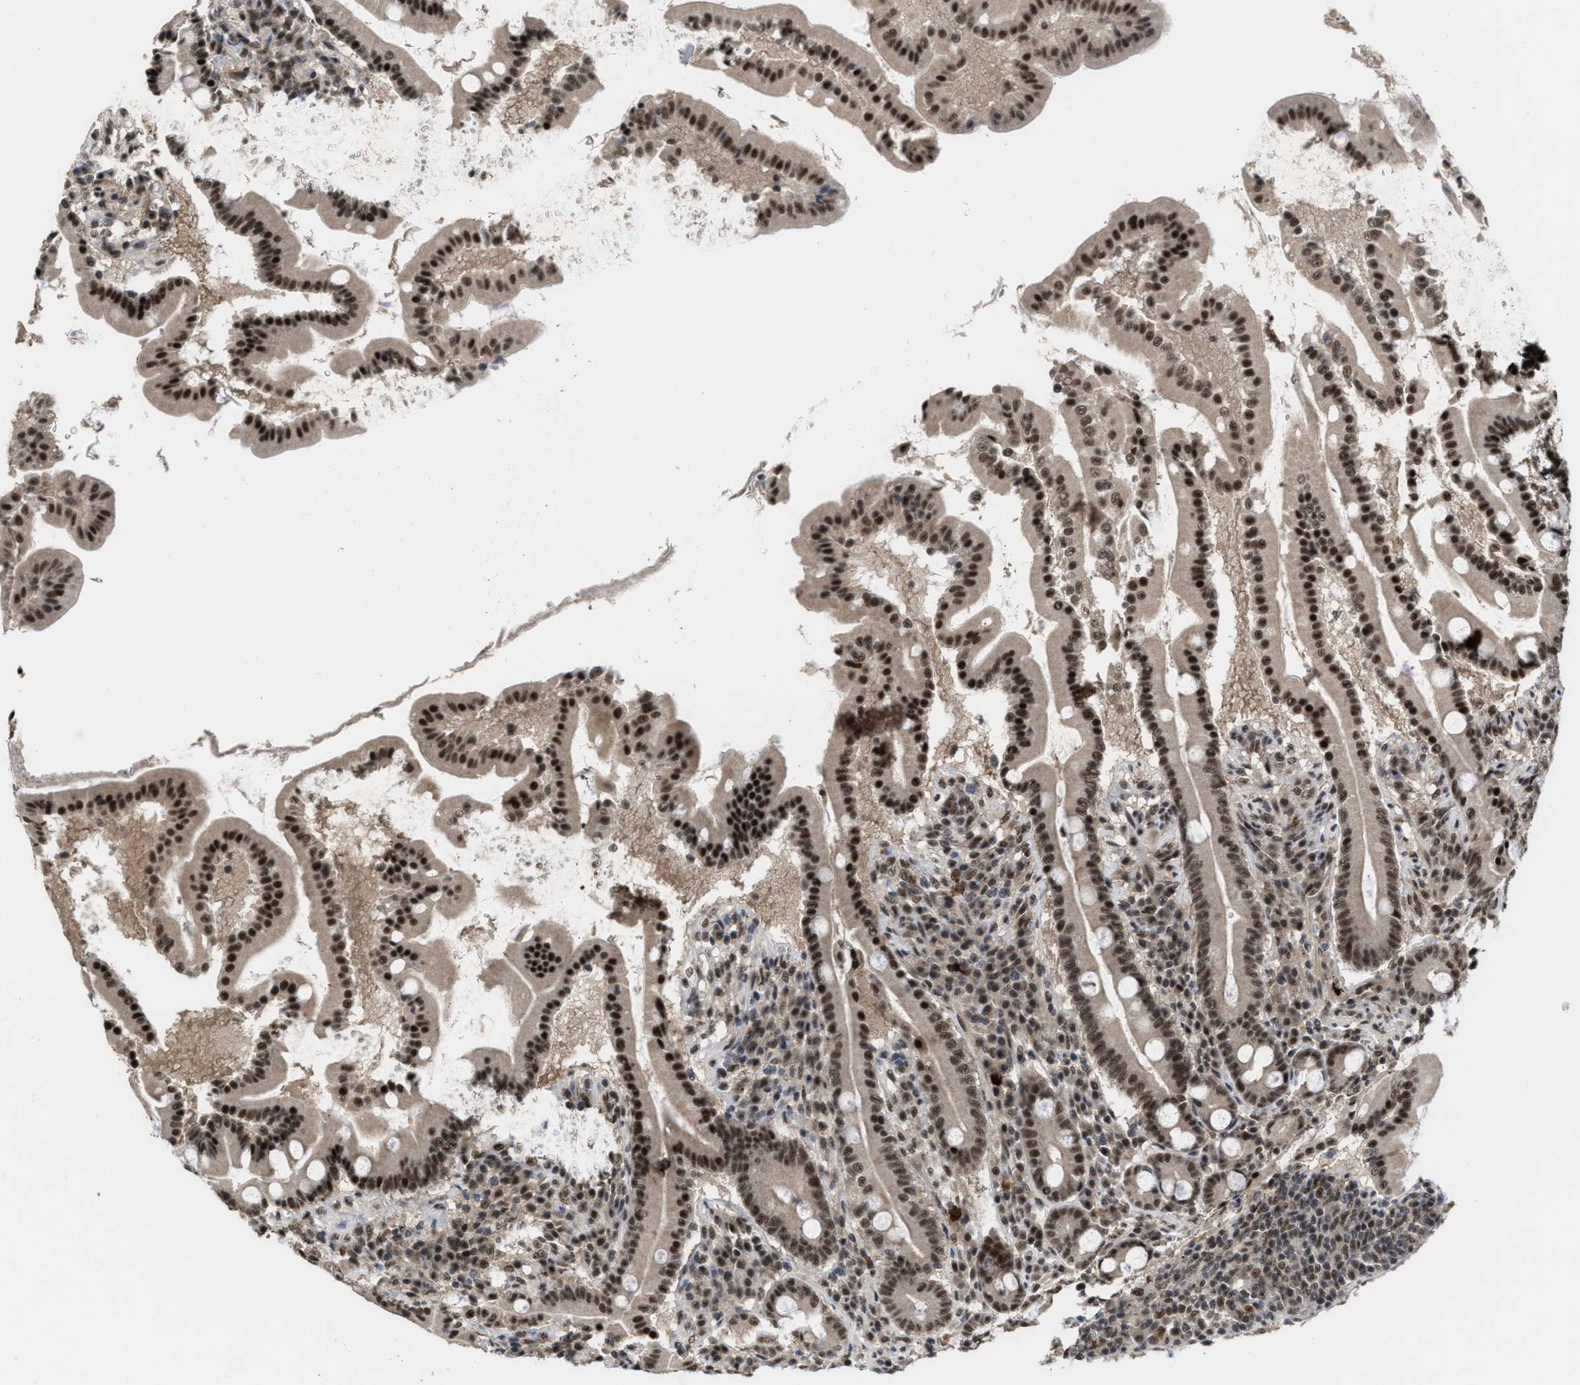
{"staining": {"intensity": "strong", "quantity": ">75%", "location": "cytoplasmic/membranous,nuclear"}, "tissue": "duodenum", "cell_type": "Glandular cells", "image_type": "normal", "snomed": [{"axis": "morphology", "description": "Normal tissue, NOS"}, {"axis": "topography", "description": "Duodenum"}], "caption": "Brown immunohistochemical staining in unremarkable duodenum displays strong cytoplasmic/membranous,nuclear expression in about >75% of glandular cells.", "gene": "PRPF4", "patient": {"sex": "male", "age": 50}}